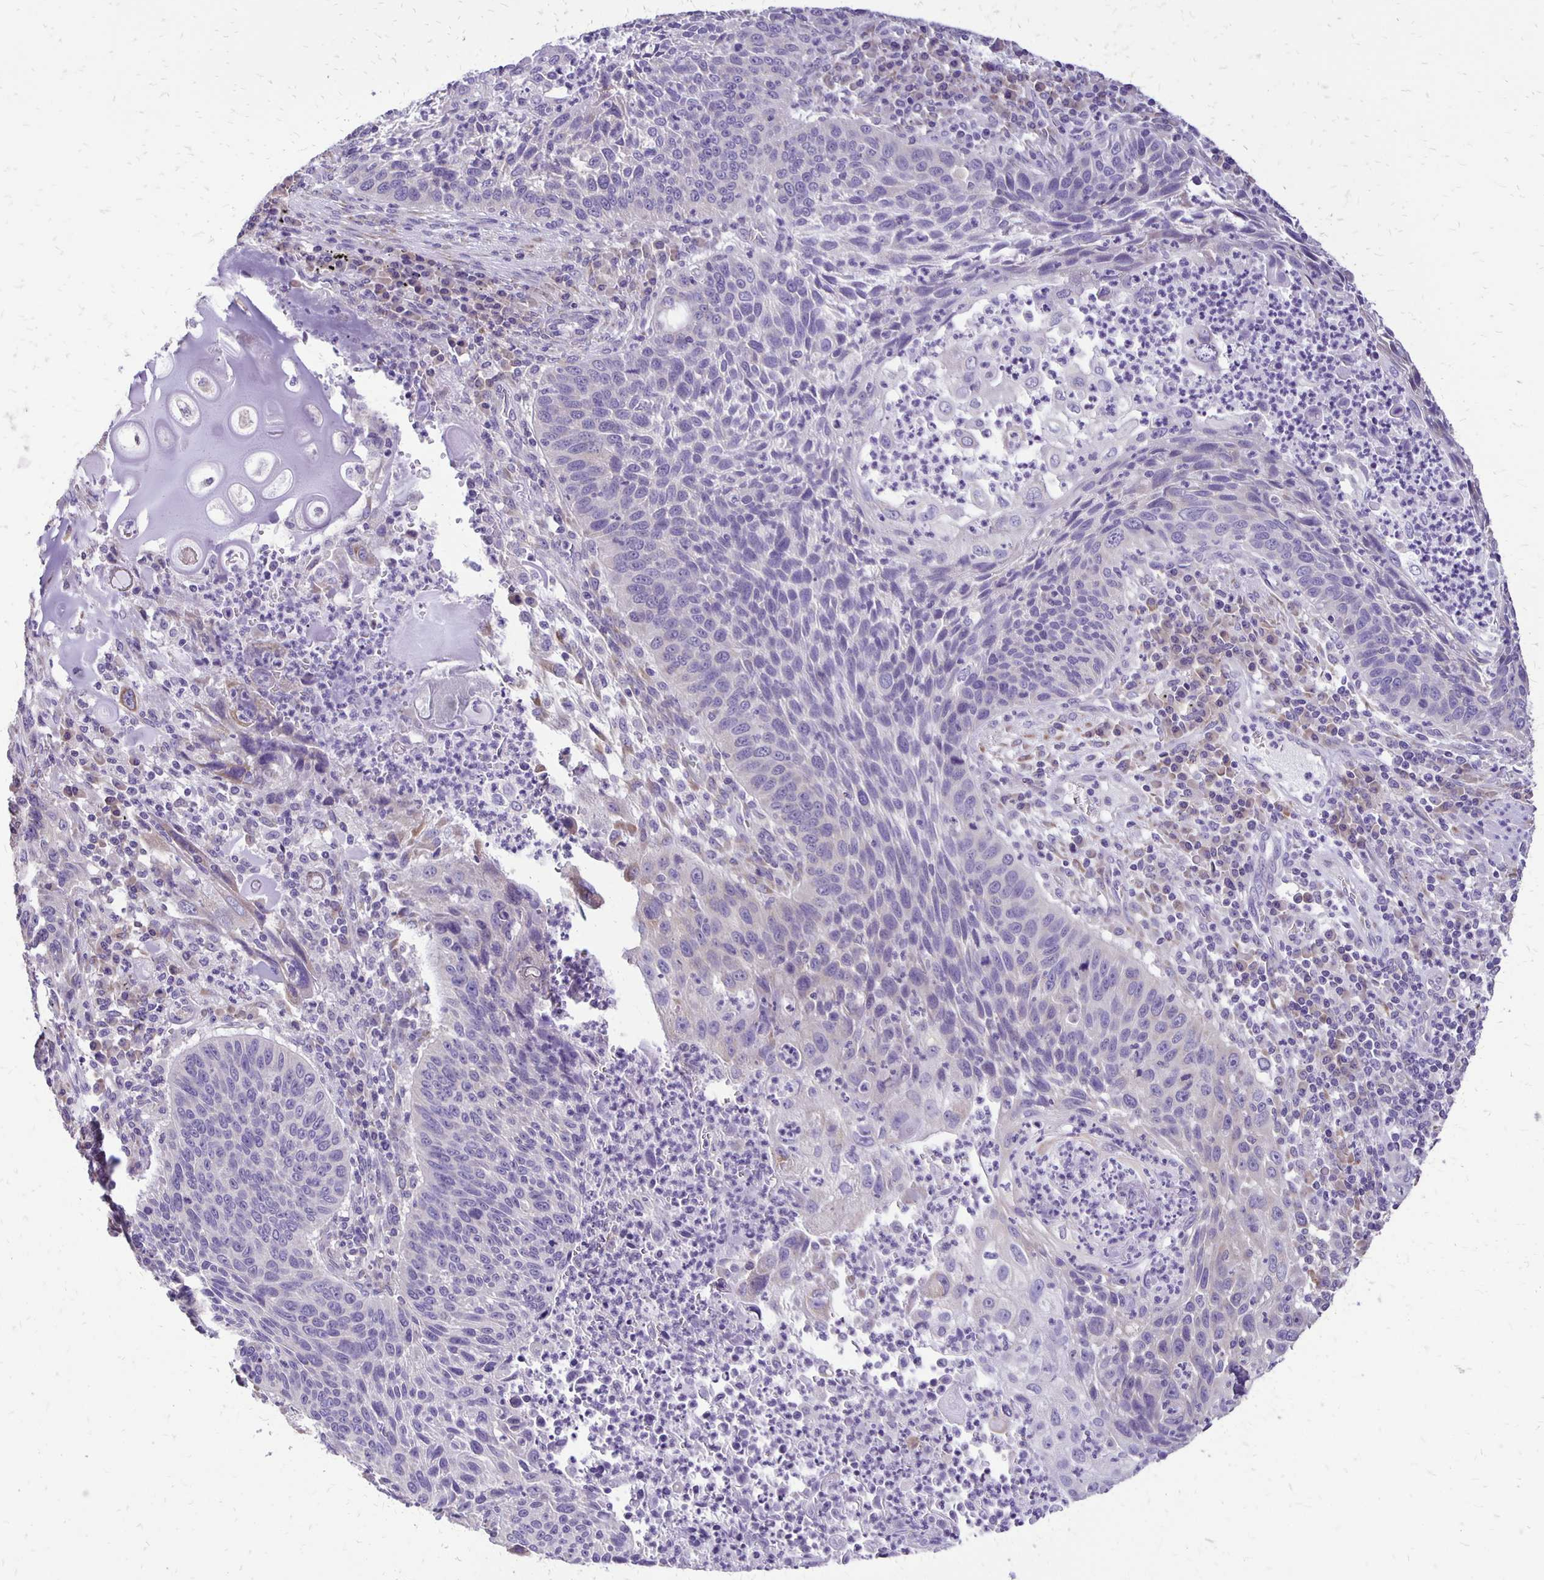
{"staining": {"intensity": "weak", "quantity": "<25%", "location": "cytoplasmic/membranous"}, "tissue": "lung cancer", "cell_type": "Tumor cells", "image_type": "cancer", "snomed": [{"axis": "morphology", "description": "Squamous cell carcinoma, NOS"}, {"axis": "morphology", "description": "Squamous cell carcinoma, metastatic, NOS"}, {"axis": "topography", "description": "Lung"}, {"axis": "topography", "description": "Pleura, NOS"}], "caption": "An immunohistochemistry (IHC) micrograph of lung squamous cell carcinoma is shown. There is no staining in tumor cells of lung squamous cell carcinoma.", "gene": "ANKRD45", "patient": {"sex": "male", "age": 72}}